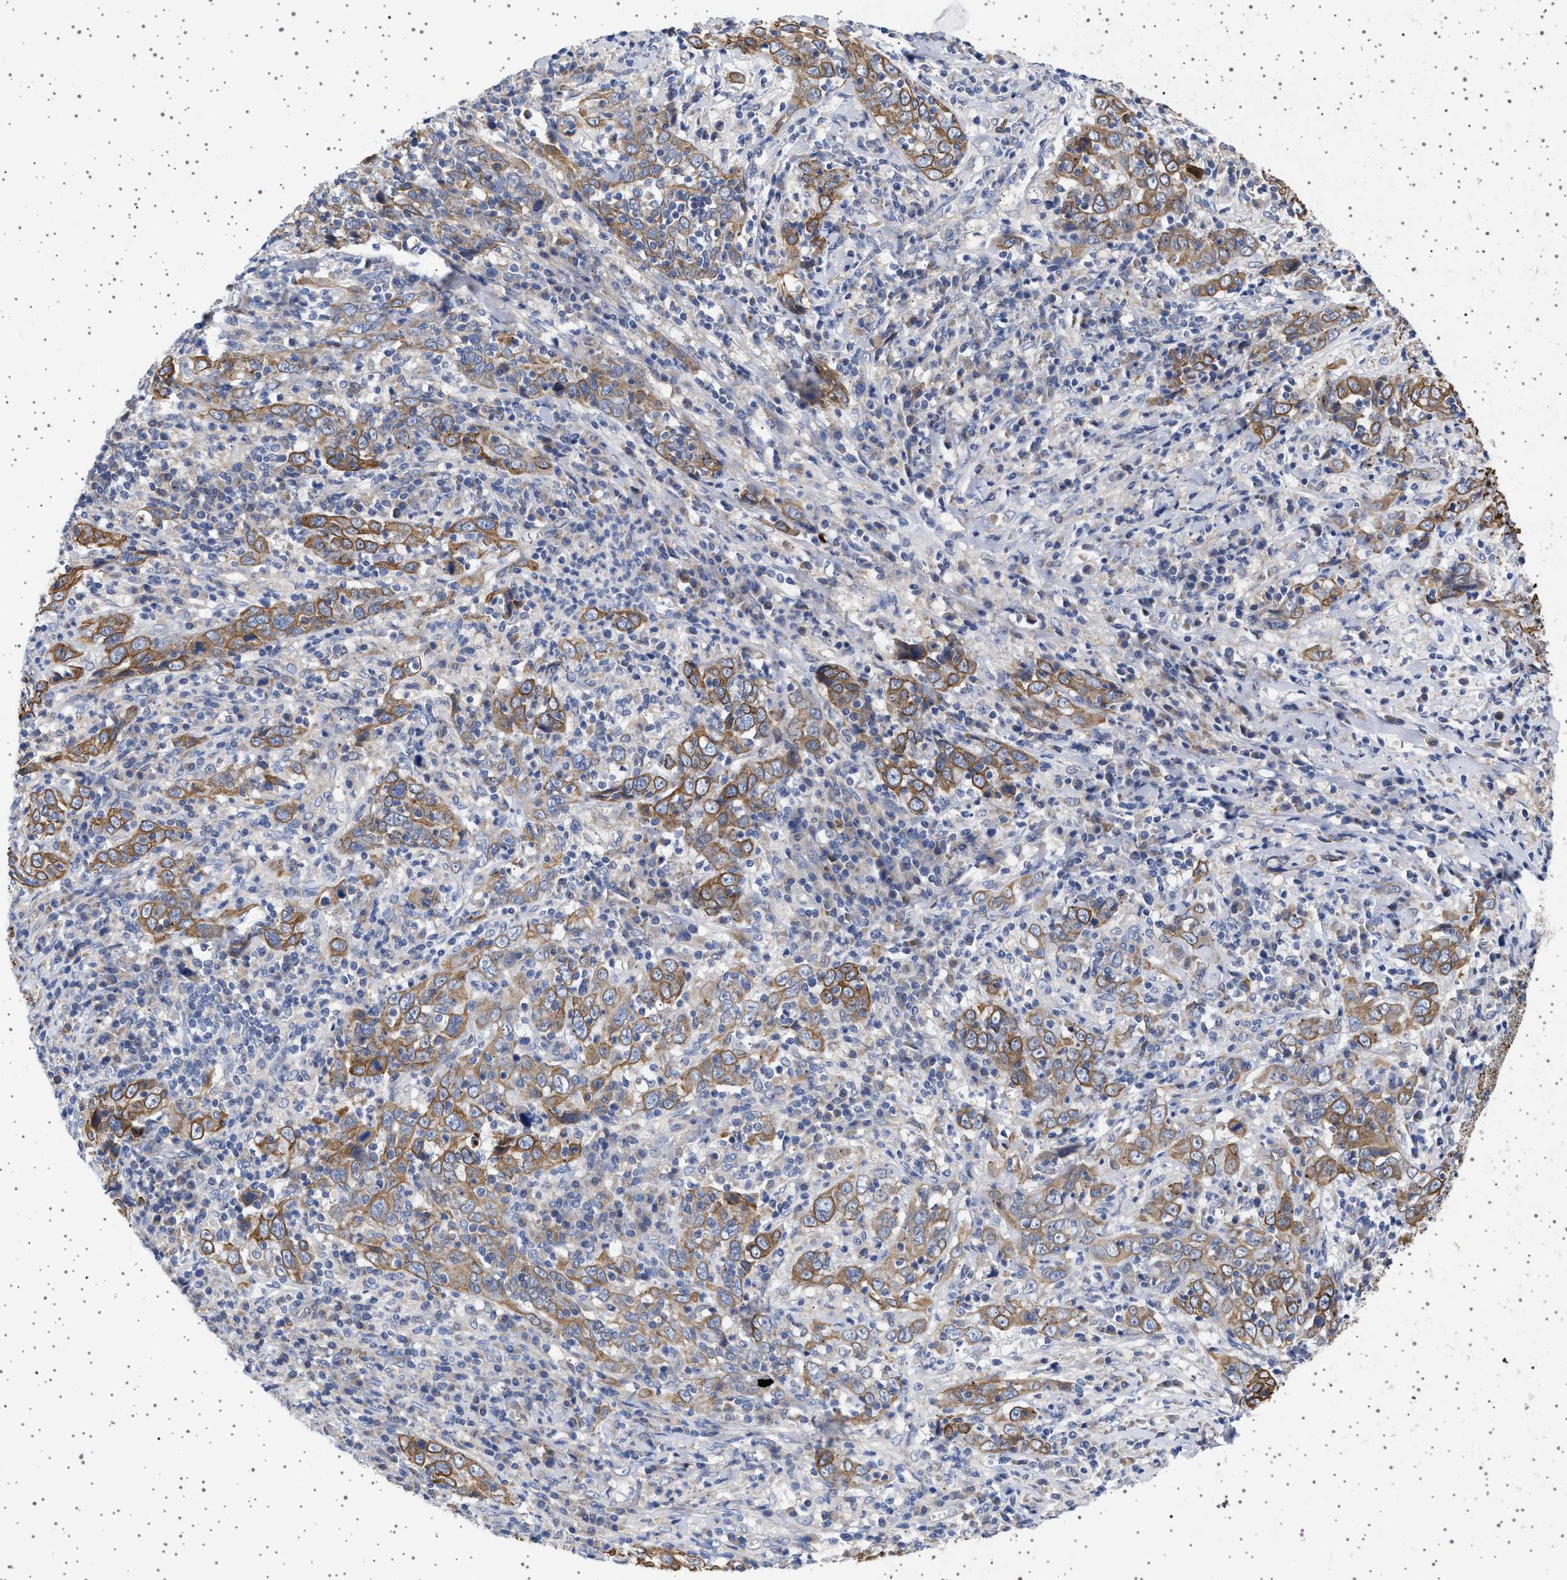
{"staining": {"intensity": "moderate", "quantity": ">75%", "location": "cytoplasmic/membranous"}, "tissue": "cervical cancer", "cell_type": "Tumor cells", "image_type": "cancer", "snomed": [{"axis": "morphology", "description": "Squamous cell carcinoma, NOS"}, {"axis": "topography", "description": "Cervix"}], "caption": "Human cervical cancer (squamous cell carcinoma) stained for a protein (brown) demonstrates moderate cytoplasmic/membranous positive expression in approximately >75% of tumor cells.", "gene": "TRMT10B", "patient": {"sex": "female", "age": 46}}